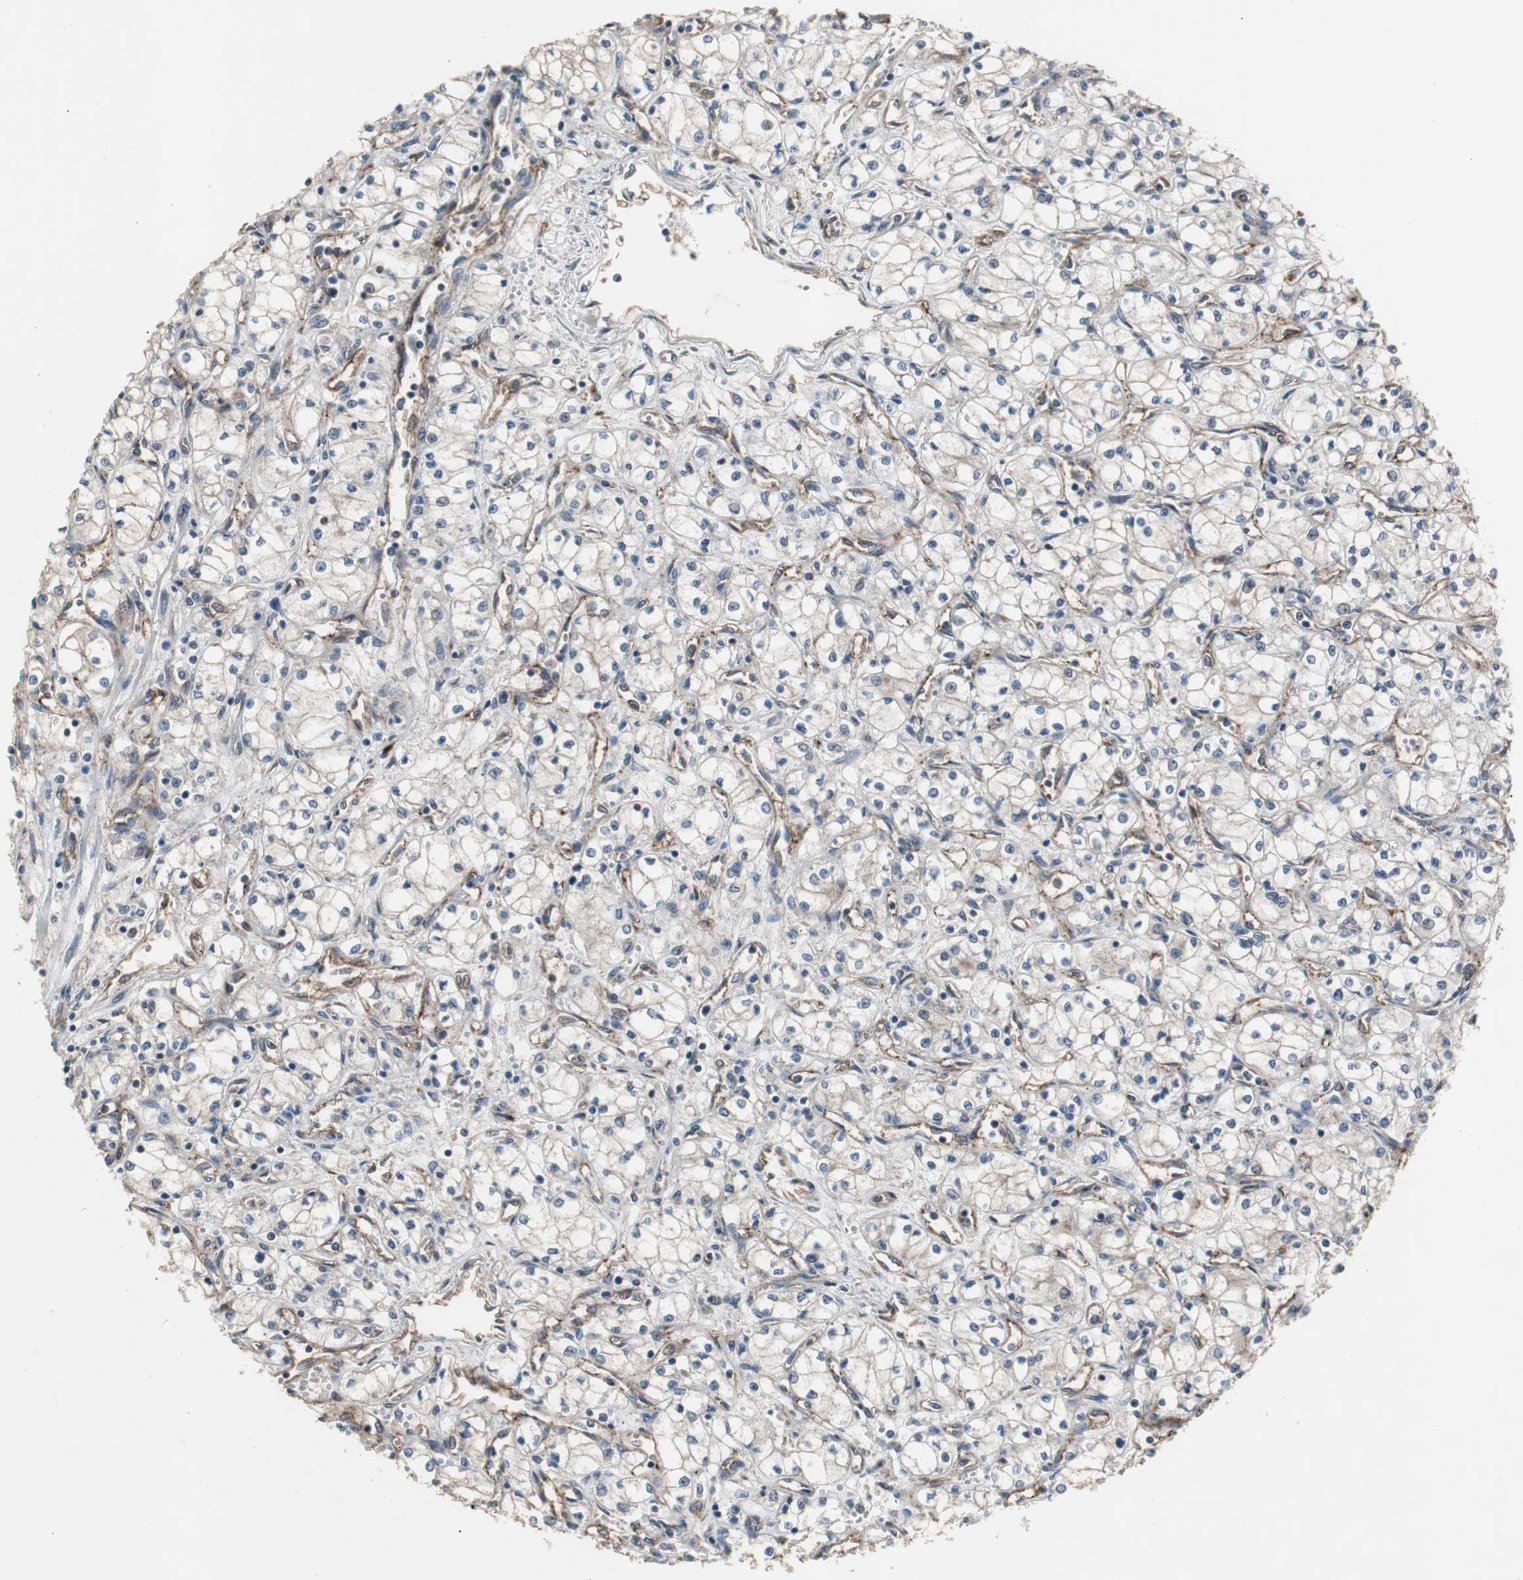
{"staining": {"intensity": "weak", "quantity": "<25%", "location": "cytoplasmic/membranous"}, "tissue": "renal cancer", "cell_type": "Tumor cells", "image_type": "cancer", "snomed": [{"axis": "morphology", "description": "Normal tissue, NOS"}, {"axis": "morphology", "description": "Adenocarcinoma, NOS"}, {"axis": "topography", "description": "Kidney"}], "caption": "An IHC image of adenocarcinoma (renal) is shown. There is no staining in tumor cells of adenocarcinoma (renal).", "gene": "ATP2B2", "patient": {"sex": "male", "age": 59}}